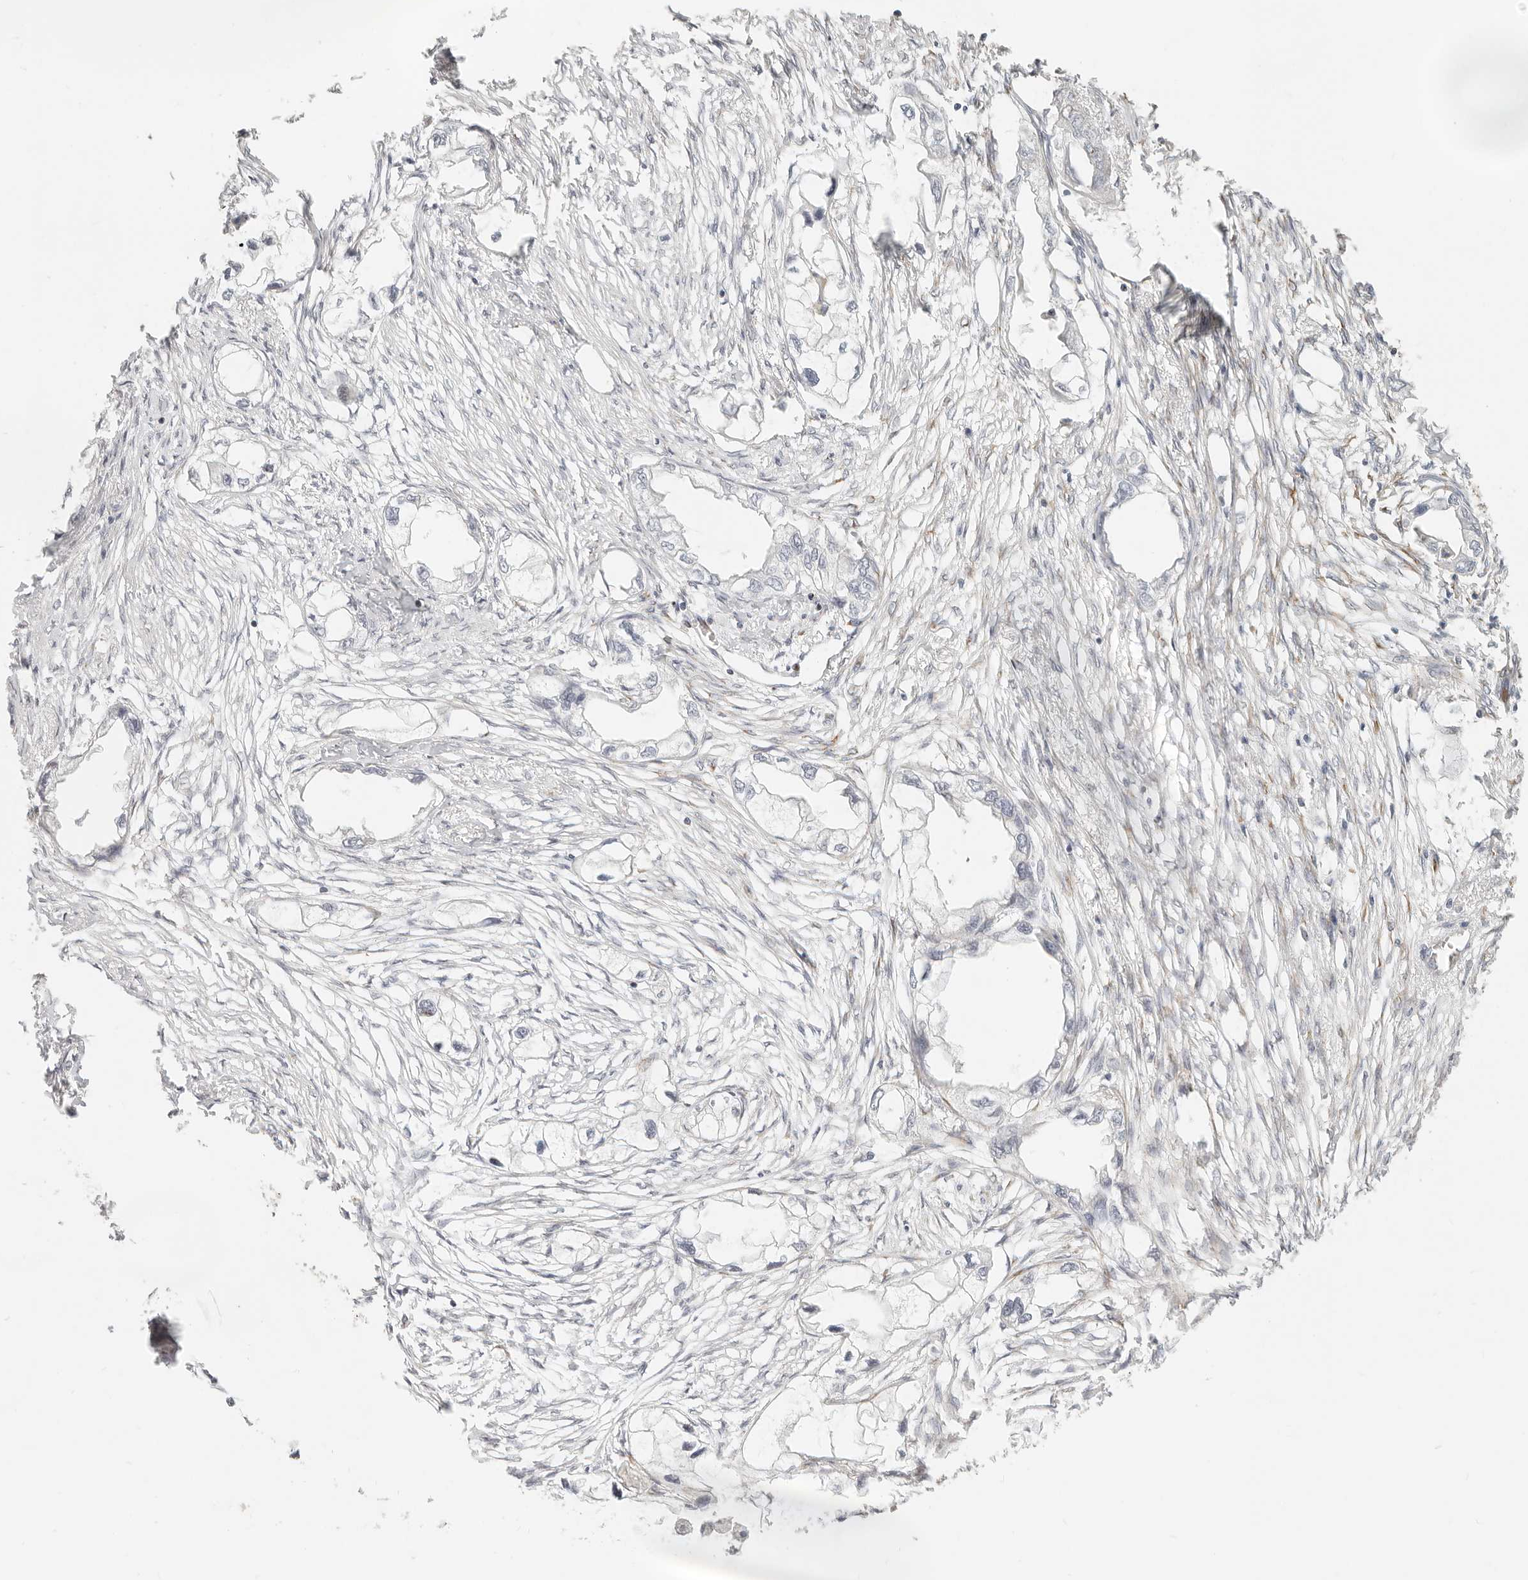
{"staining": {"intensity": "negative", "quantity": "none", "location": "none"}, "tissue": "endometrial cancer", "cell_type": "Tumor cells", "image_type": "cancer", "snomed": [{"axis": "morphology", "description": "Adenocarcinoma, NOS"}, {"axis": "morphology", "description": "Adenocarcinoma, metastatic, NOS"}, {"axis": "topography", "description": "Adipose tissue"}, {"axis": "topography", "description": "Endometrium"}], "caption": "Protein analysis of endometrial metastatic adenocarcinoma displays no significant positivity in tumor cells.", "gene": "SASS6", "patient": {"sex": "female", "age": 67}}